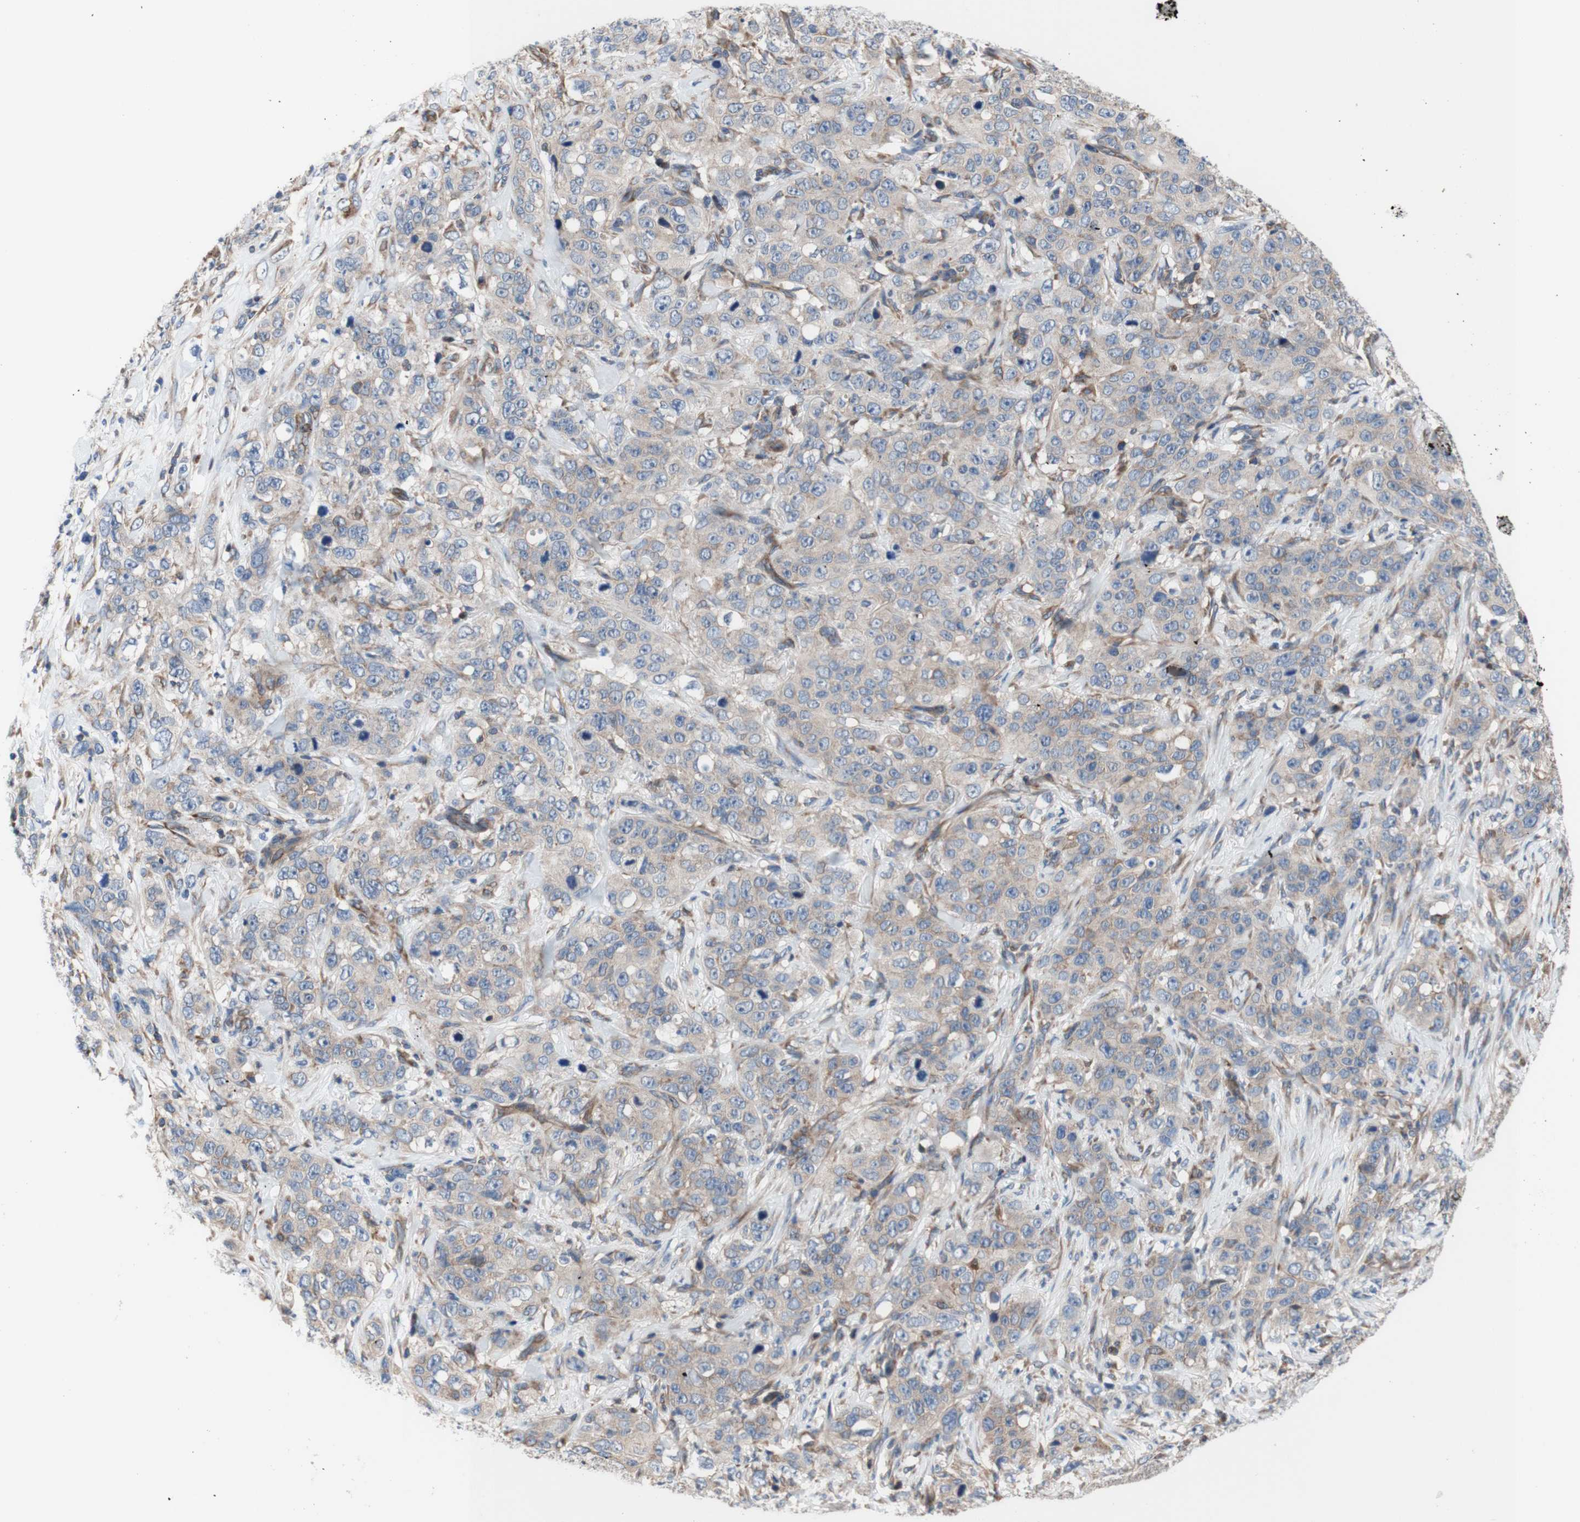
{"staining": {"intensity": "weak", "quantity": ">75%", "location": "cytoplasmic/membranous"}, "tissue": "stomach cancer", "cell_type": "Tumor cells", "image_type": "cancer", "snomed": [{"axis": "morphology", "description": "Adenocarcinoma, NOS"}, {"axis": "topography", "description": "Stomach"}], "caption": "Immunohistochemical staining of human adenocarcinoma (stomach) reveals weak cytoplasmic/membranous protein expression in about >75% of tumor cells.", "gene": "FMR1", "patient": {"sex": "male", "age": 48}}